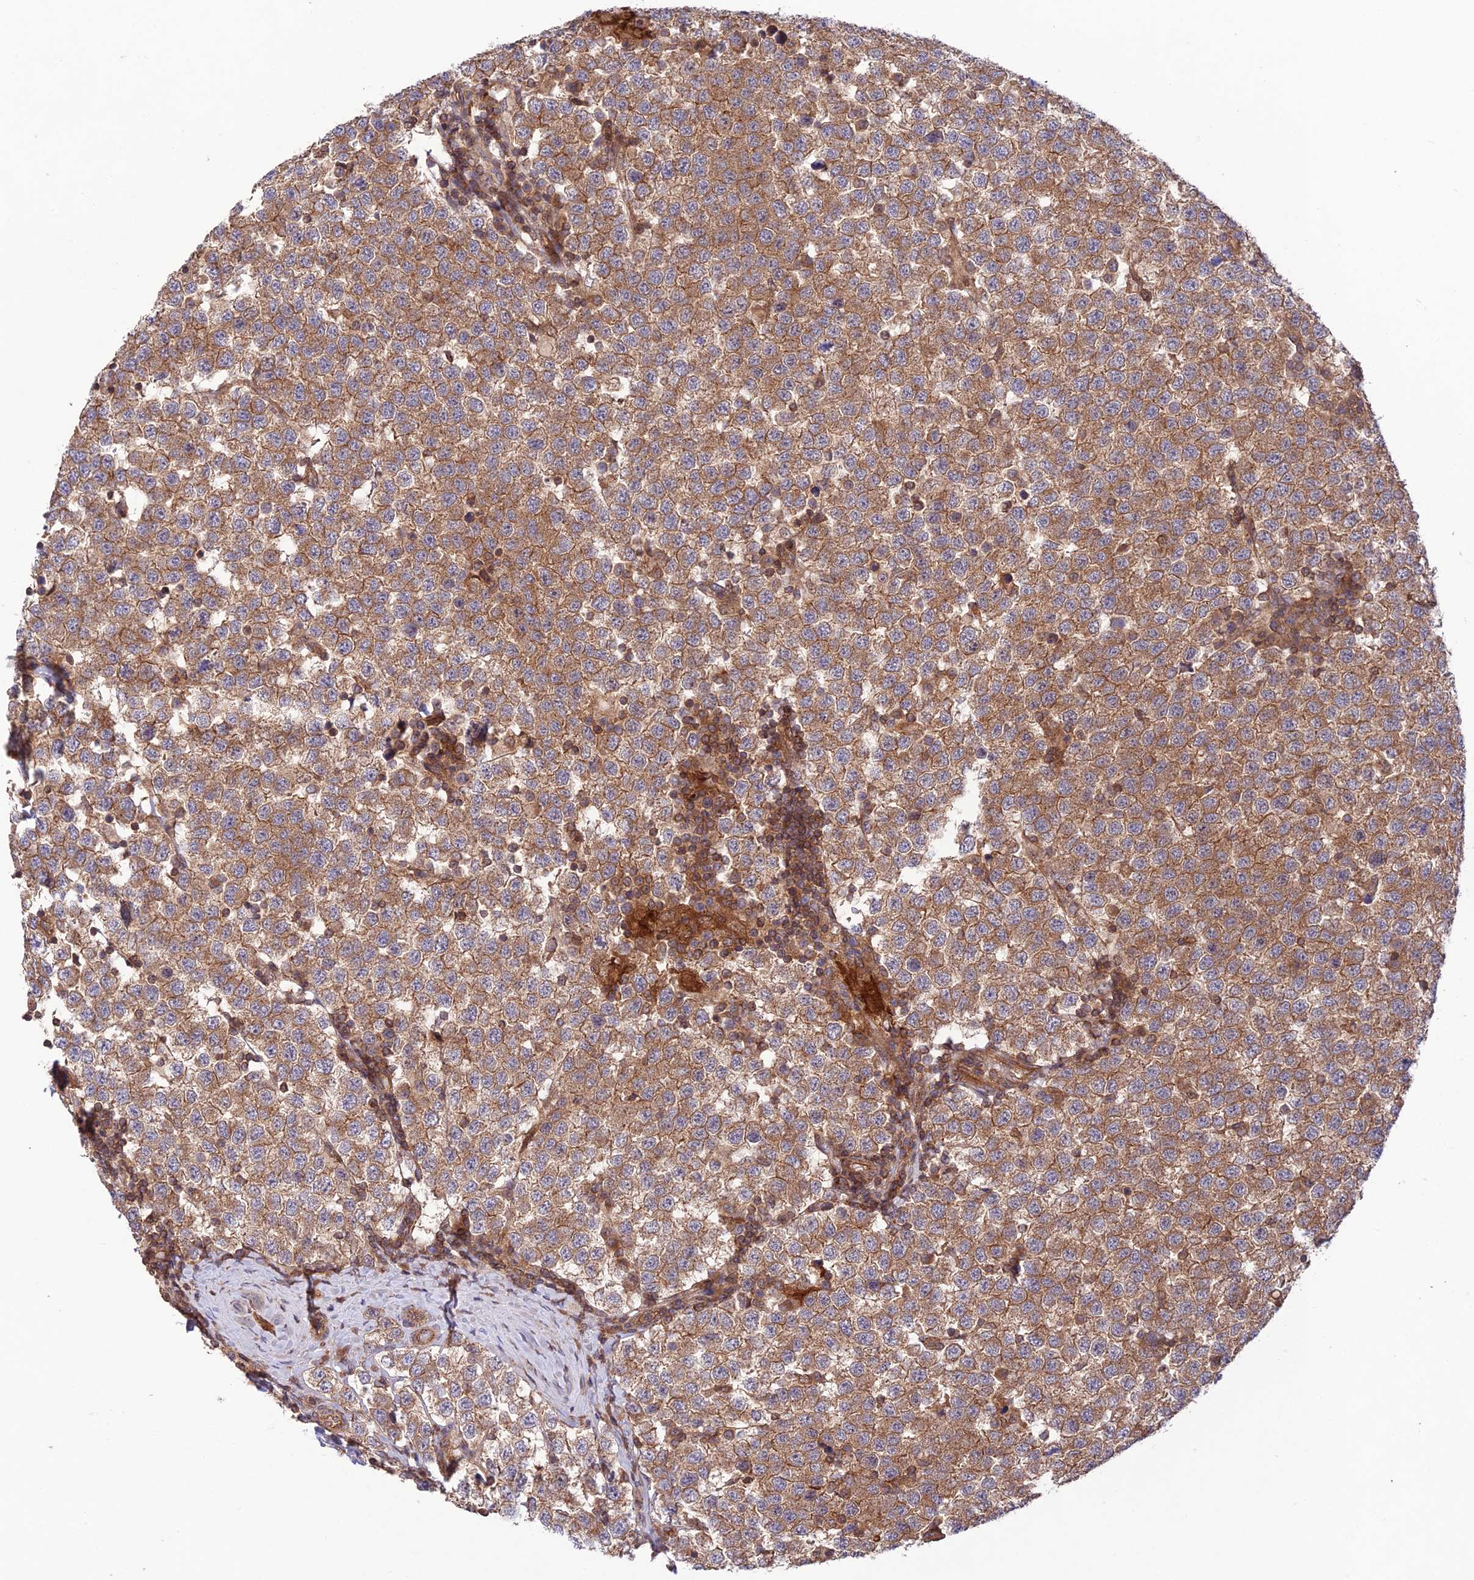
{"staining": {"intensity": "moderate", "quantity": ">75%", "location": "cytoplasmic/membranous"}, "tissue": "testis cancer", "cell_type": "Tumor cells", "image_type": "cancer", "snomed": [{"axis": "morphology", "description": "Seminoma, NOS"}, {"axis": "topography", "description": "Testis"}], "caption": "An immunohistochemistry image of tumor tissue is shown. Protein staining in brown shows moderate cytoplasmic/membranous positivity in testis seminoma within tumor cells.", "gene": "FCHSD1", "patient": {"sex": "male", "age": 34}}